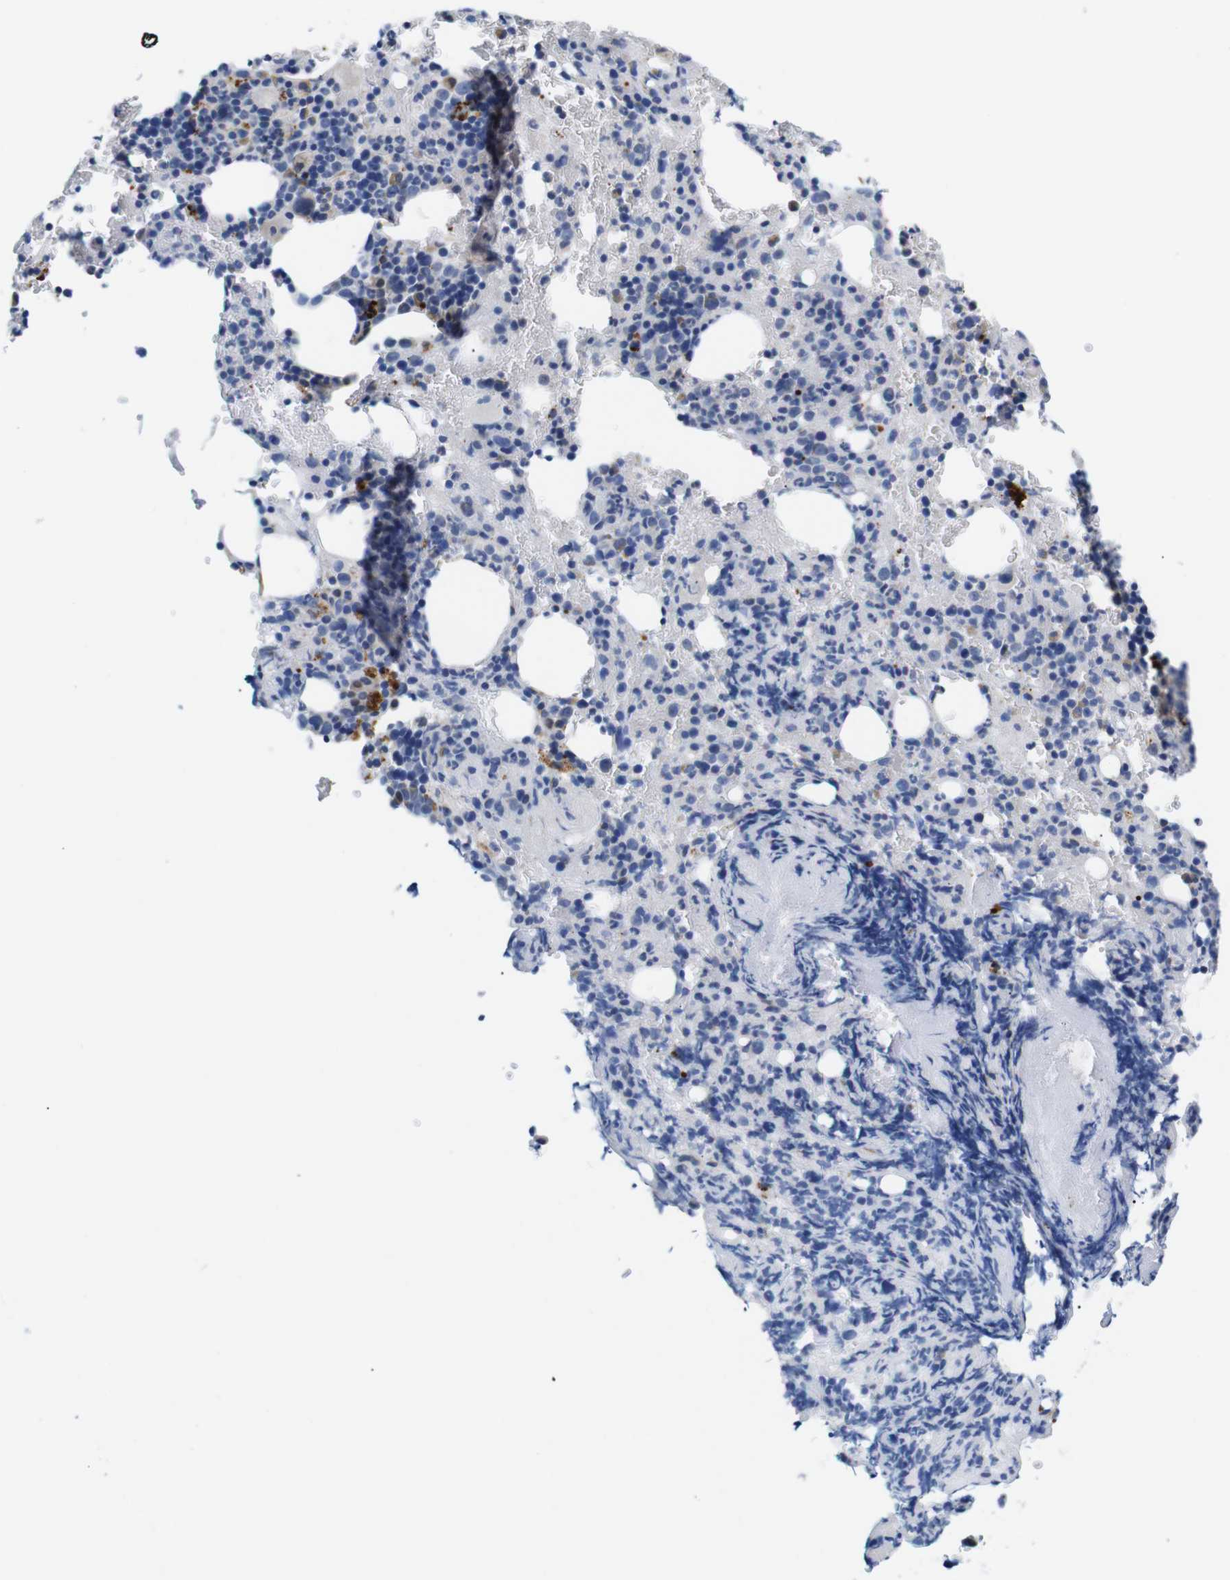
{"staining": {"intensity": "weak", "quantity": "<25%", "location": "cytoplasmic/membranous"}, "tissue": "bone marrow", "cell_type": "Hematopoietic cells", "image_type": "normal", "snomed": [{"axis": "morphology", "description": "Normal tissue, NOS"}, {"axis": "morphology", "description": "Inflammation, NOS"}, {"axis": "topography", "description": "Bone marrow"}], "caption": "Human bone marrow stained for a protein using immunohistochemistry (IHC) displays no positivity in hematopoietic cells.", "gene": "LRRC55", "patient": {"sex": "male", "age": 72}}